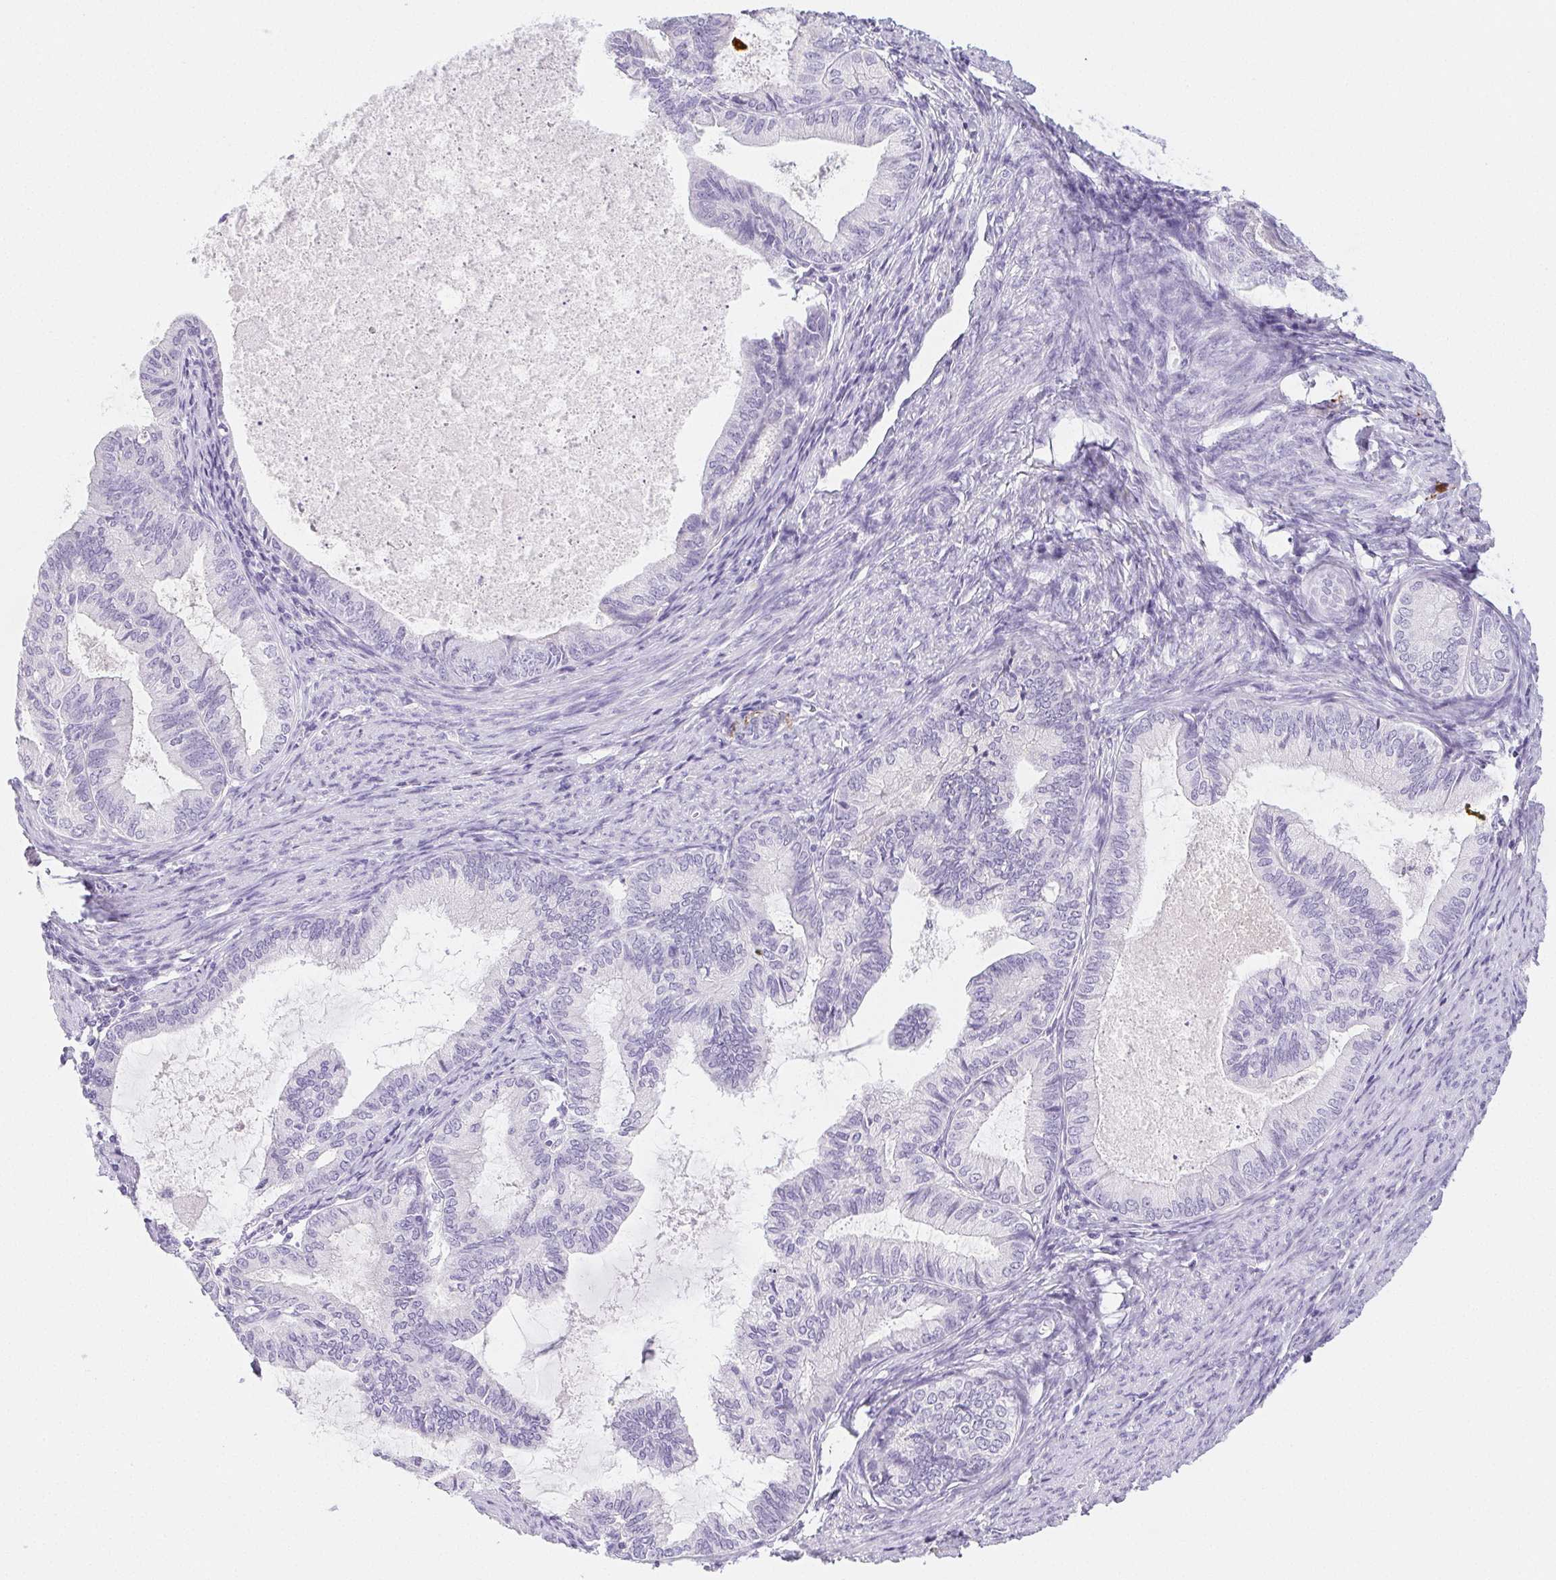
{"staining": {"intensity": "negative", "quantity": "none", "location": "none"}, "tissue": "endometrial cancer", "cell_type": "Tumor cells", "image_type": "cancer", "snomed": [{"axis": "morphology", "description": "Adenocarcinoma, NOS"}, {"axis": "topography", "description": "Endometrium"}], "caption": "This image is of endometrial cancer (adenocarcinoma) stained with immunohistochemistry to label a protein in brown with the nuclei are counter-stained blue. There is no positivity in tumor cells. (Stains: DAB (3,3'-diaminobenzidine) immunohistochemistry with hematoxylin counter stain, Microscopy: brightfield microscopy at high magnification).", "gene": "VTN", "patient": {"sex": "female", "age": 86}}